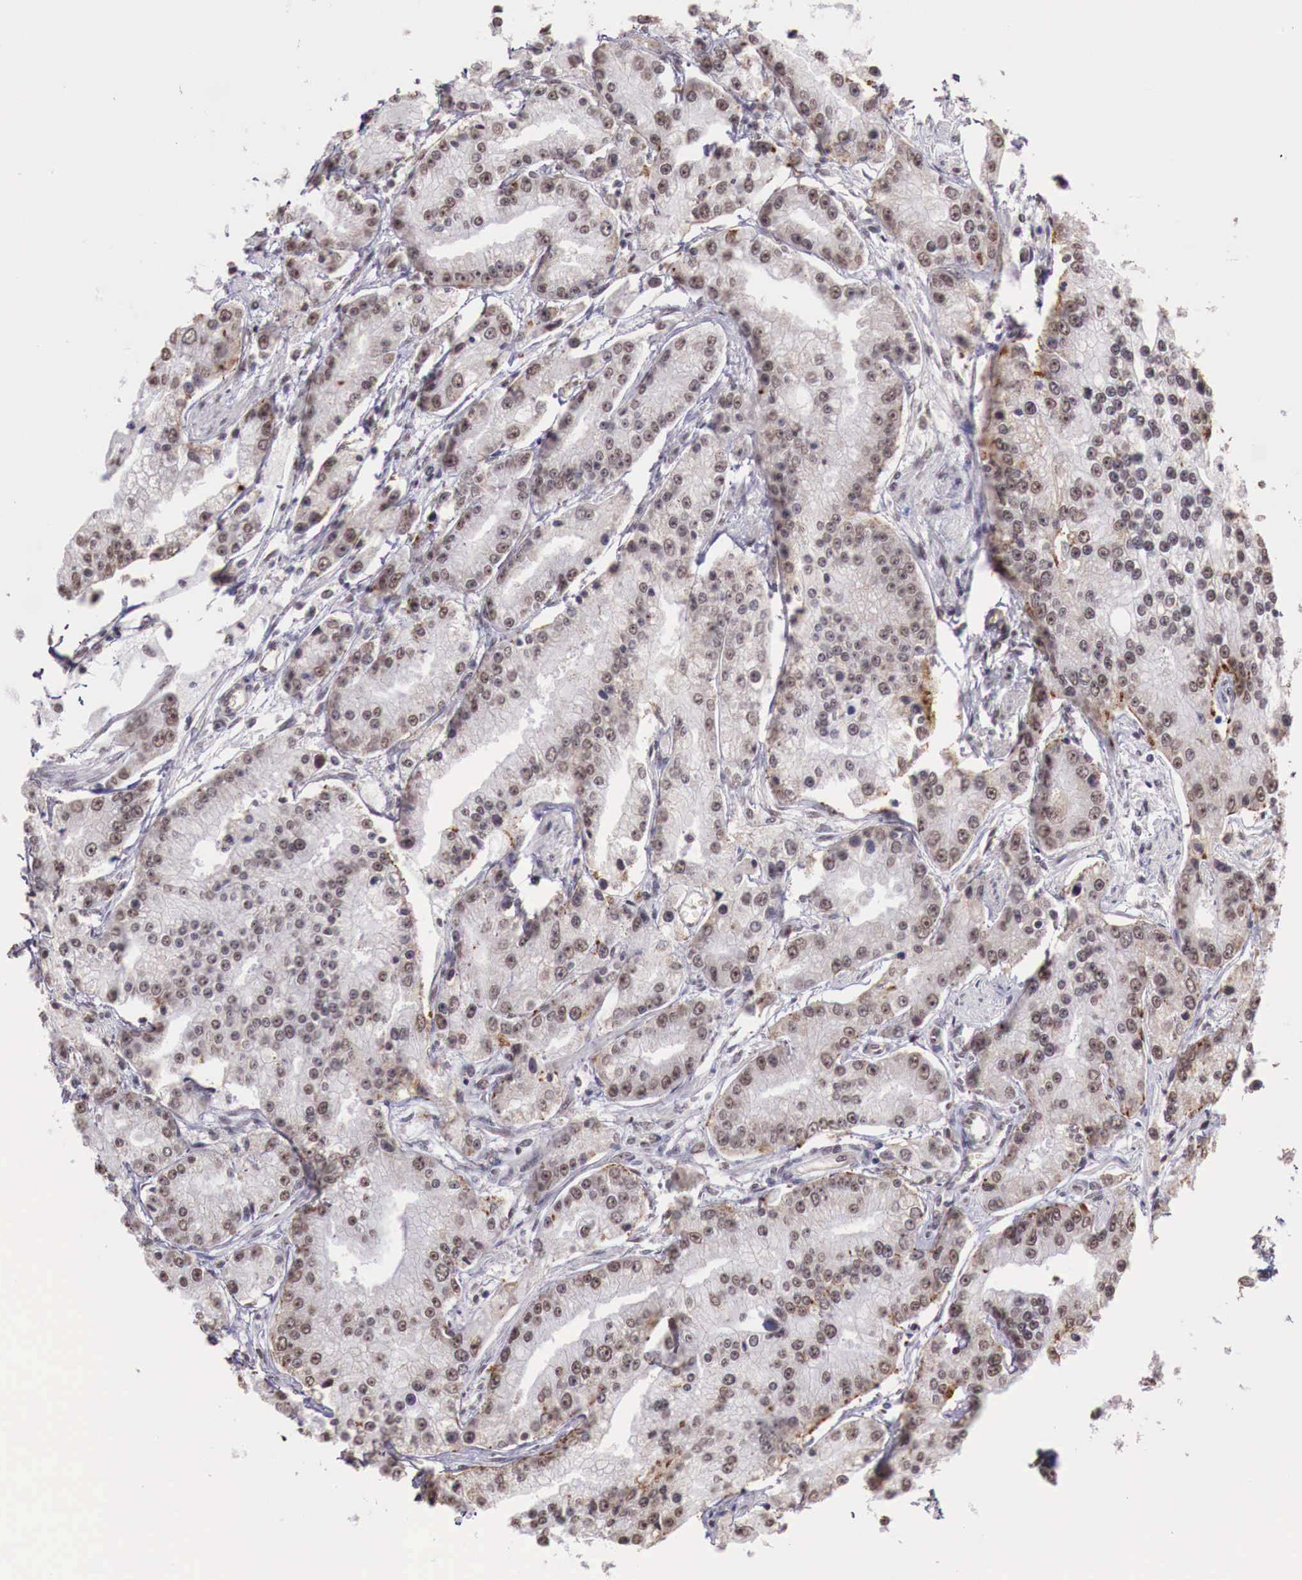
{"staining": {"intensity": "weak", "quantity": ">75%", "location": "nuclear"}, "tissue": "prostate cancer", "cell_type": "Tumor cells", "image_type": "cancer", "snomed": [{"axis": "morphology", "description": "Adenocarcinoma, Medium grade"}, {"axis": "topography", "description": "Prostate"}], "caption": "Adenocarcinoma (medium-grade) (prostate) stained with a brown dye reveals weak nuclear positive positivity in about >75% of tumor cells.", "gene": "FOXP2", "patient": {"sex": "male", "age": 72}}